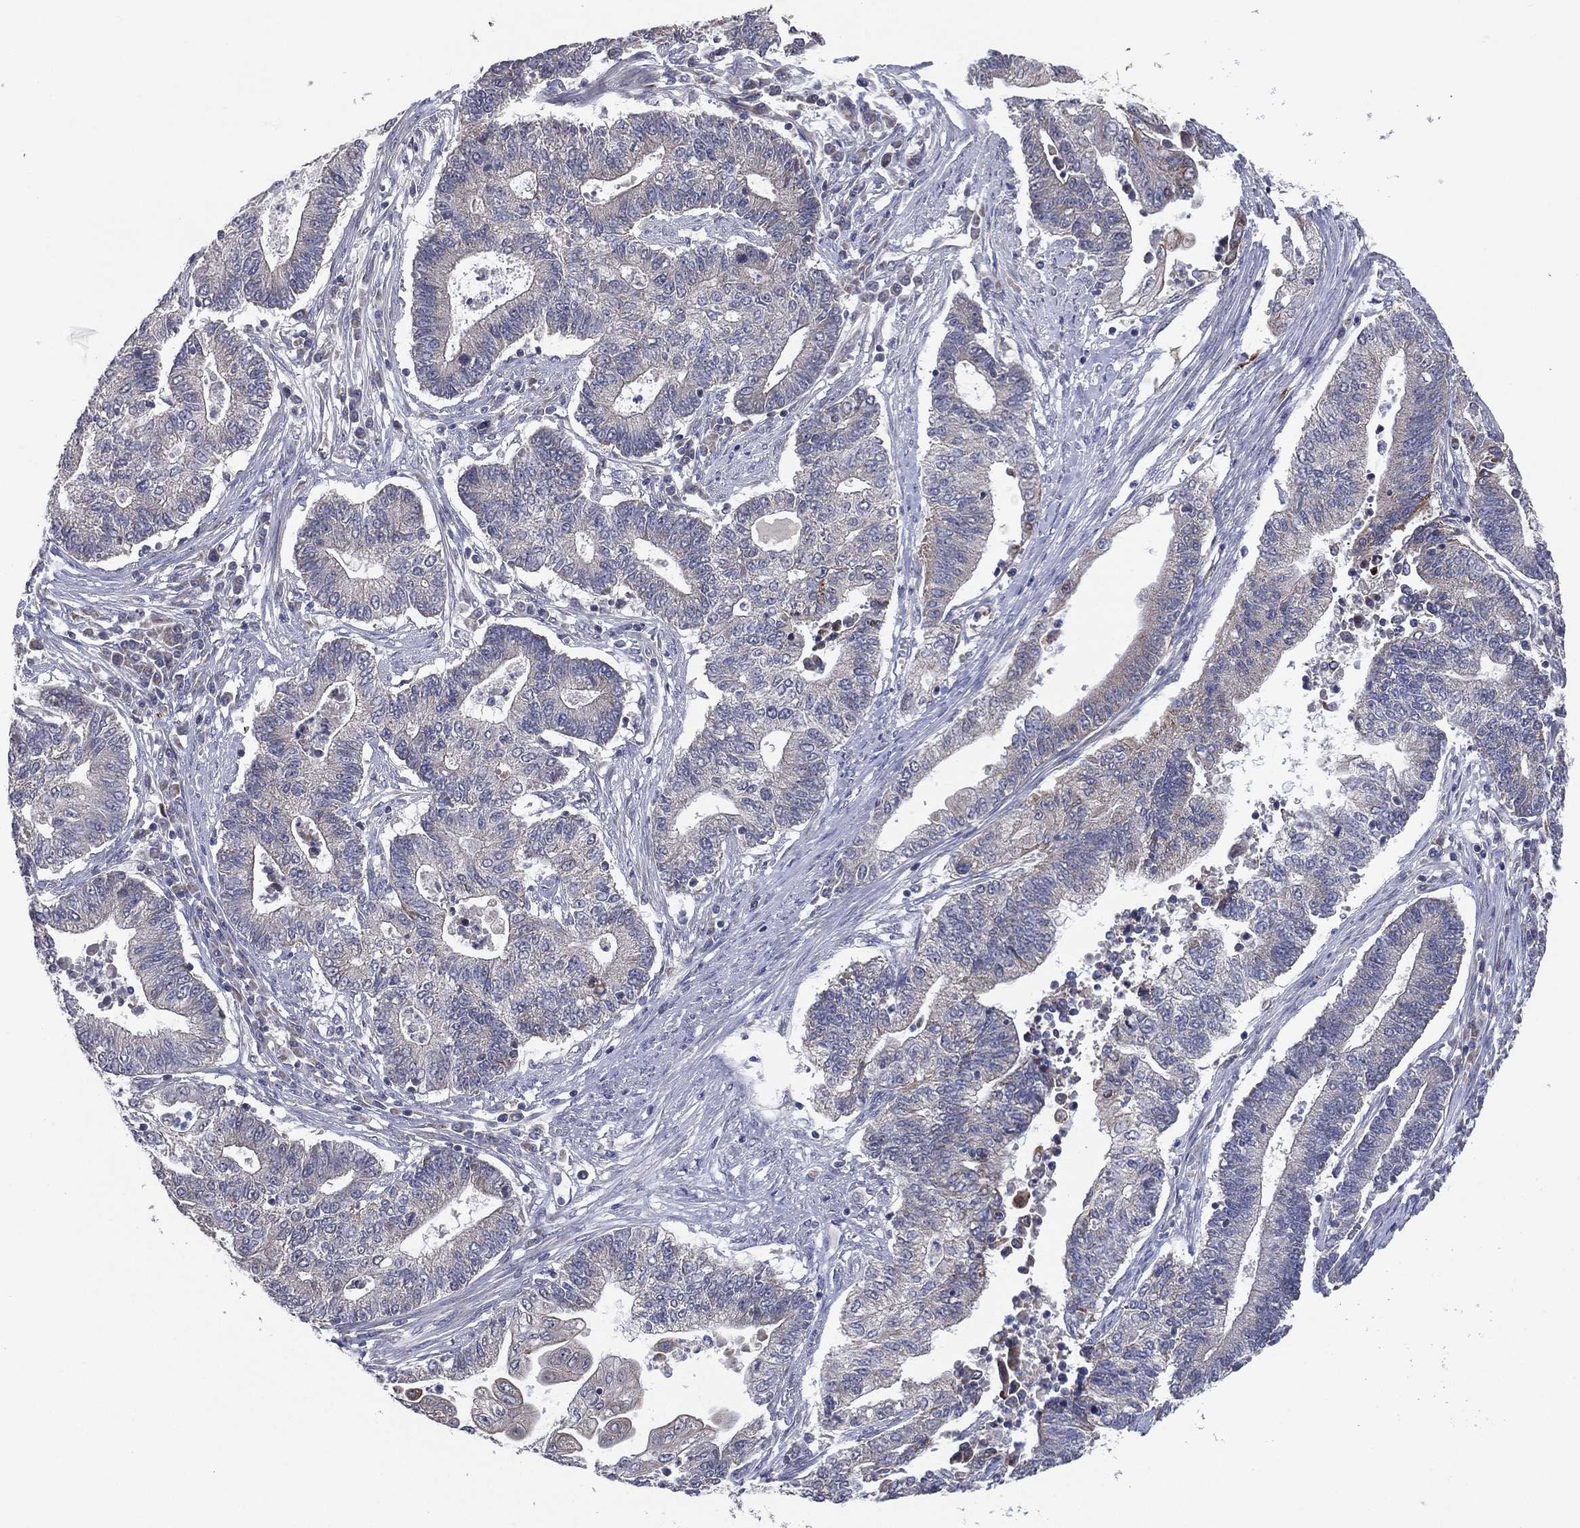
{"staining": {"intensity": "weak", "quantity": "<25%", "location": "cytoplasmic/membranous"}, "tissue": "endometrial cancer", "cell_type": "Tumor cells", "image_type": "cancer", "snomed": [{"axis": "morphology", "description": "Adenocarcinoma, NOS"}, {"axis": "topography", "description": "Uterus"}, {"axis": "topography", "description": "Endometrium"}], "caption": "DAB (3,3'-diaminobenzidine) immunohistochemical staining of human endometrial adenocarcinoma reveals no significant expression in tumor cells. (DAB (3,3'-diaminobenzidine) immunohistochemistry (IHC) visualized using brightfield microscopy, high magnification).", "gene": "KAT14", "patient": {"sex": "female", "age": 54}}